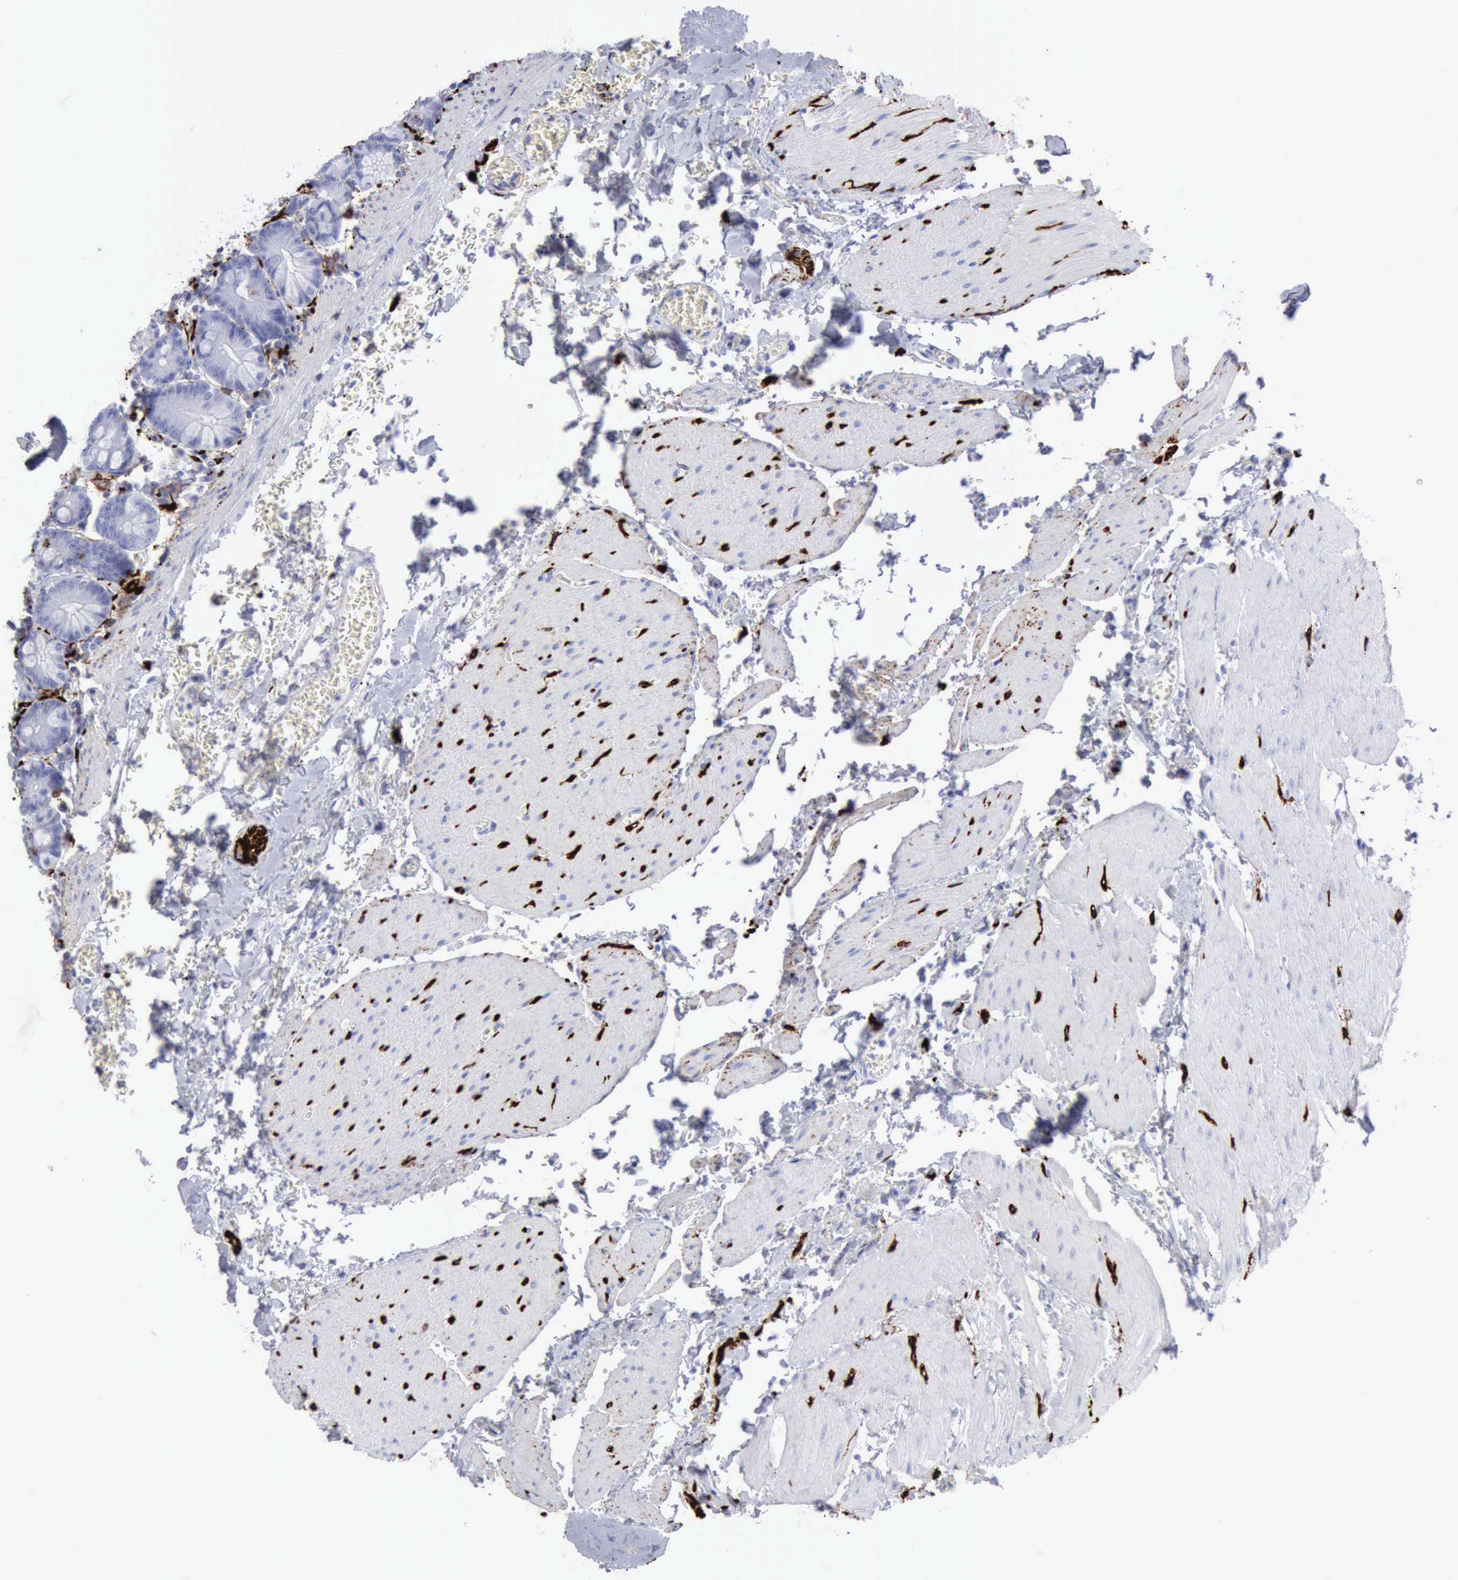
{"staining": {"intensity": "moderate", "quantity": "<25%", "location": "cytoplasmic/membranous"}, "tissue": "small intestine", "cell_type": "Glandular cells", "image_type": "normal", "snomed": [{"axis": "morphology", "description": "Normal tissue, NOS"}, {"axis": "topography", "description": "Small intestine"}], "caption": "Moderate cytoplasmic/membranous staining is seen in about <25% of glandular cells in unremarkable small intestine.", "gene": "NCAM1", "patient": {"sex": "male", "age": 71}}